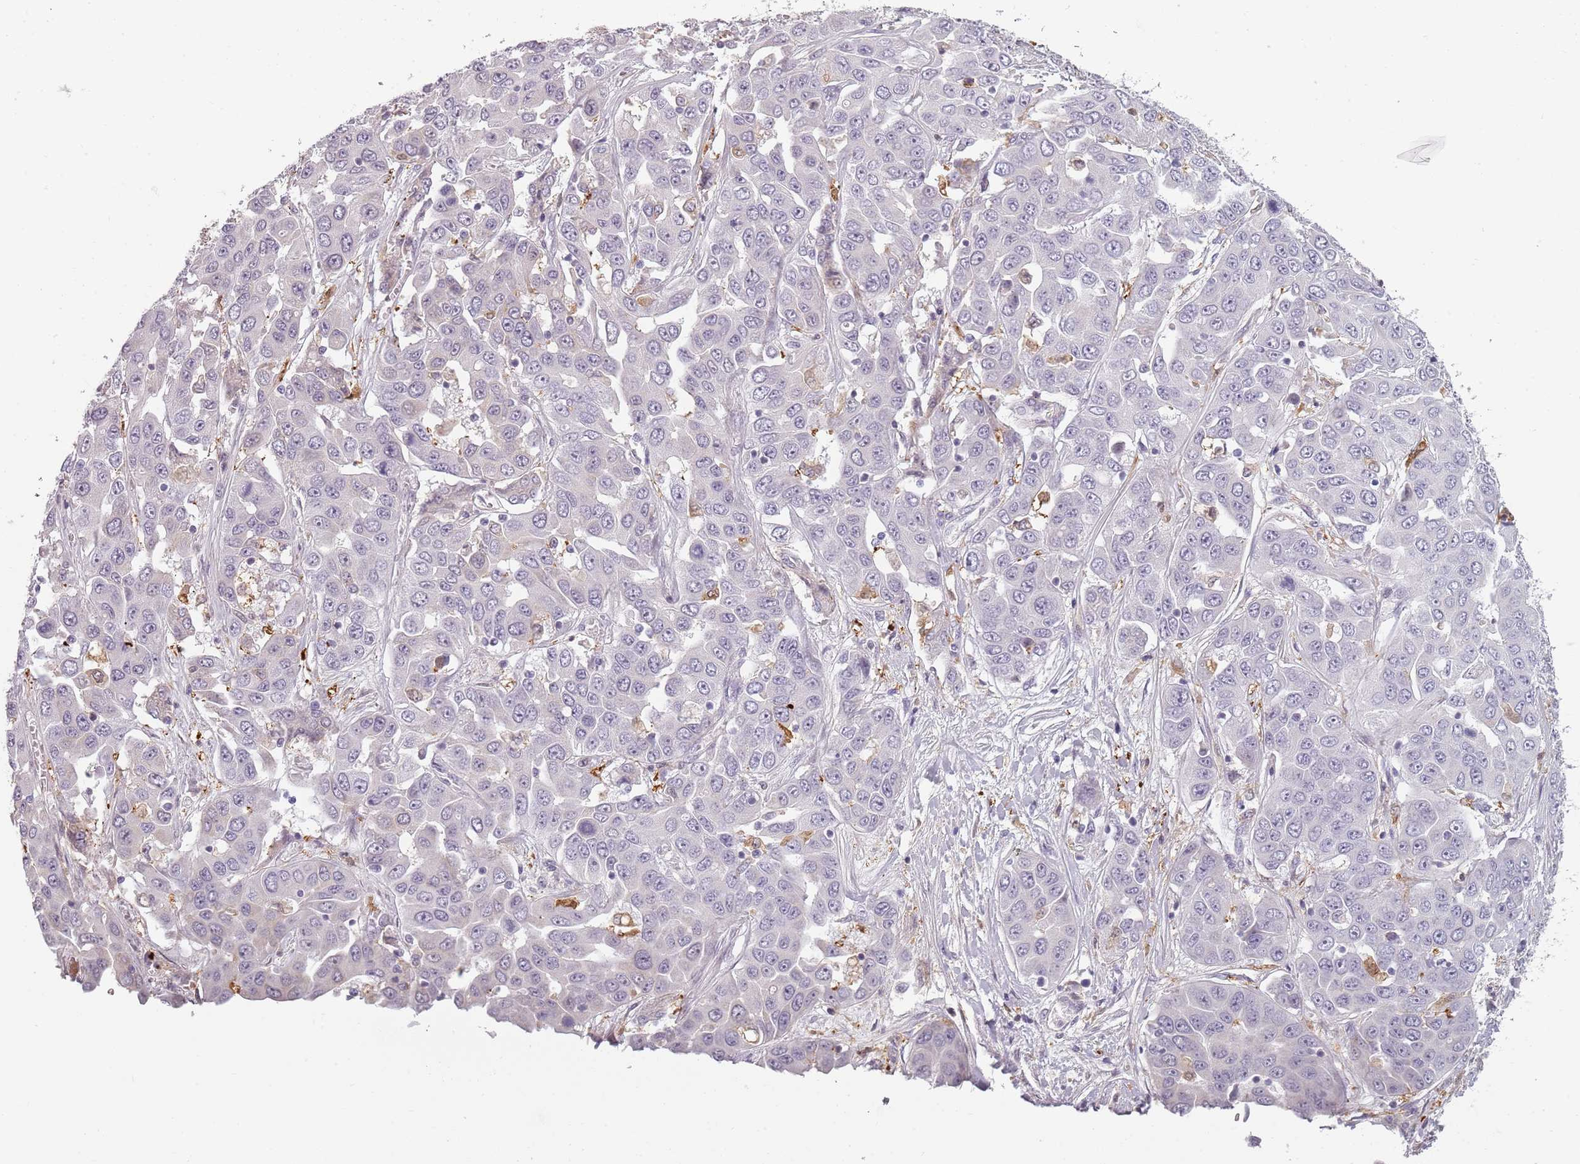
{"staining": {"intensity": "negative", "quantity": "none", "location": "none"}, "tissue": "liver cancer", "cell_type": "Tumor cells", "image_type": "cancer", "snomed": [{"axis": "morphology", "description": "Cholangiocarcinoma"}, {"axis": "topography", "description": "Liver"}], "caption": "This is an IHC histopathology image of human liver cancer (cholangiocarcinoma). There is no expression in tumor cells.", "gene": "CC2D2B", "patient": {"sex": "female", "age": 52}}